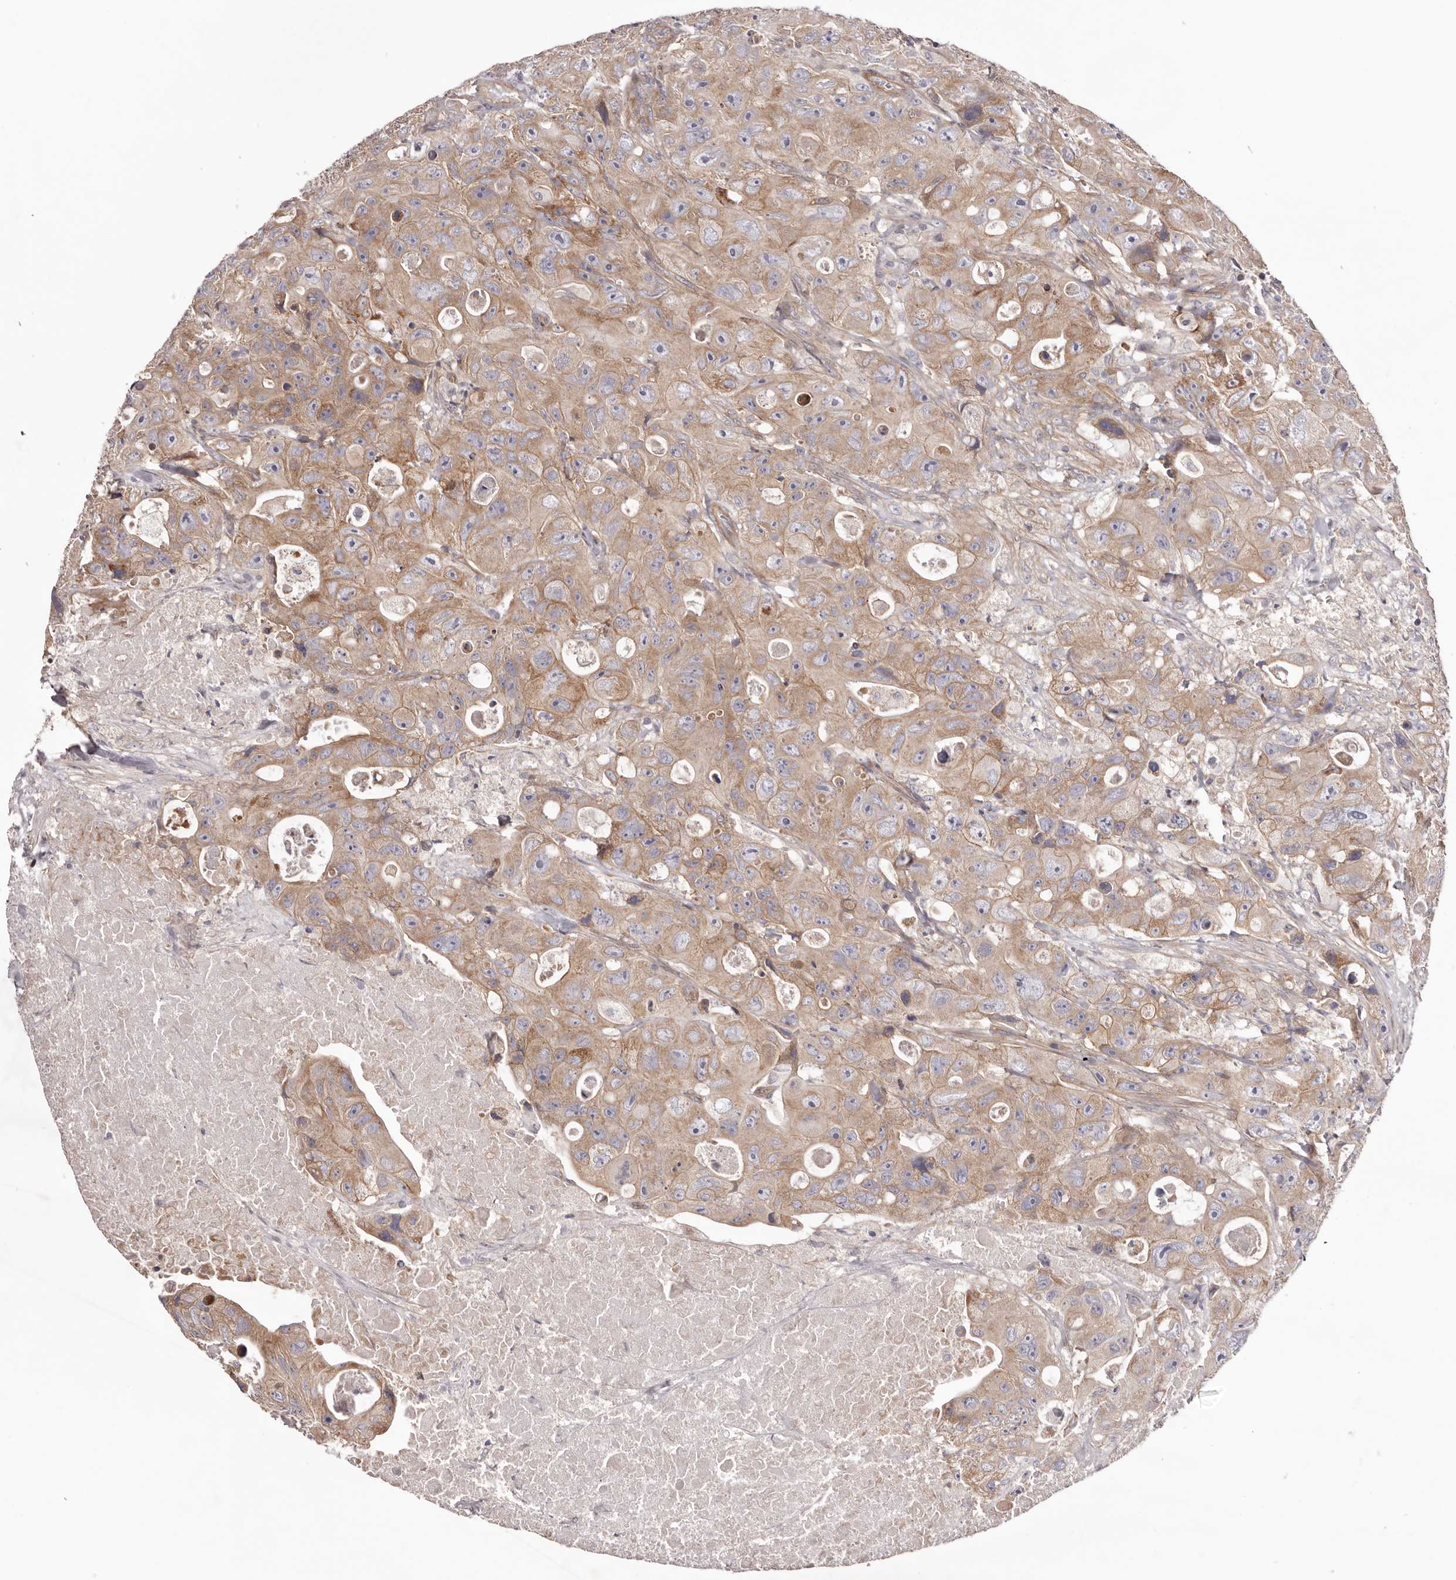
{"staining": {"intensity": "strong", "quantity": "<25%", "location": "cytoplasmic/membranous"}, "tissue": "colorectal cancer", "cell_type": "Tumor cells", "image_type": "cancer", "snomed": [{"axis": "morphology", "description": "Adenocarcinoma, NOS"}, {"axis": "topography", "description": "Colon"}], "caption": "Colorectal adenocarcinoma stained for a protein demonstrates strong cytoplasmic/membranous positivity in tumor cells.", "gene": "DMRT2", "patient": {"sex": "female", "age": 46}}